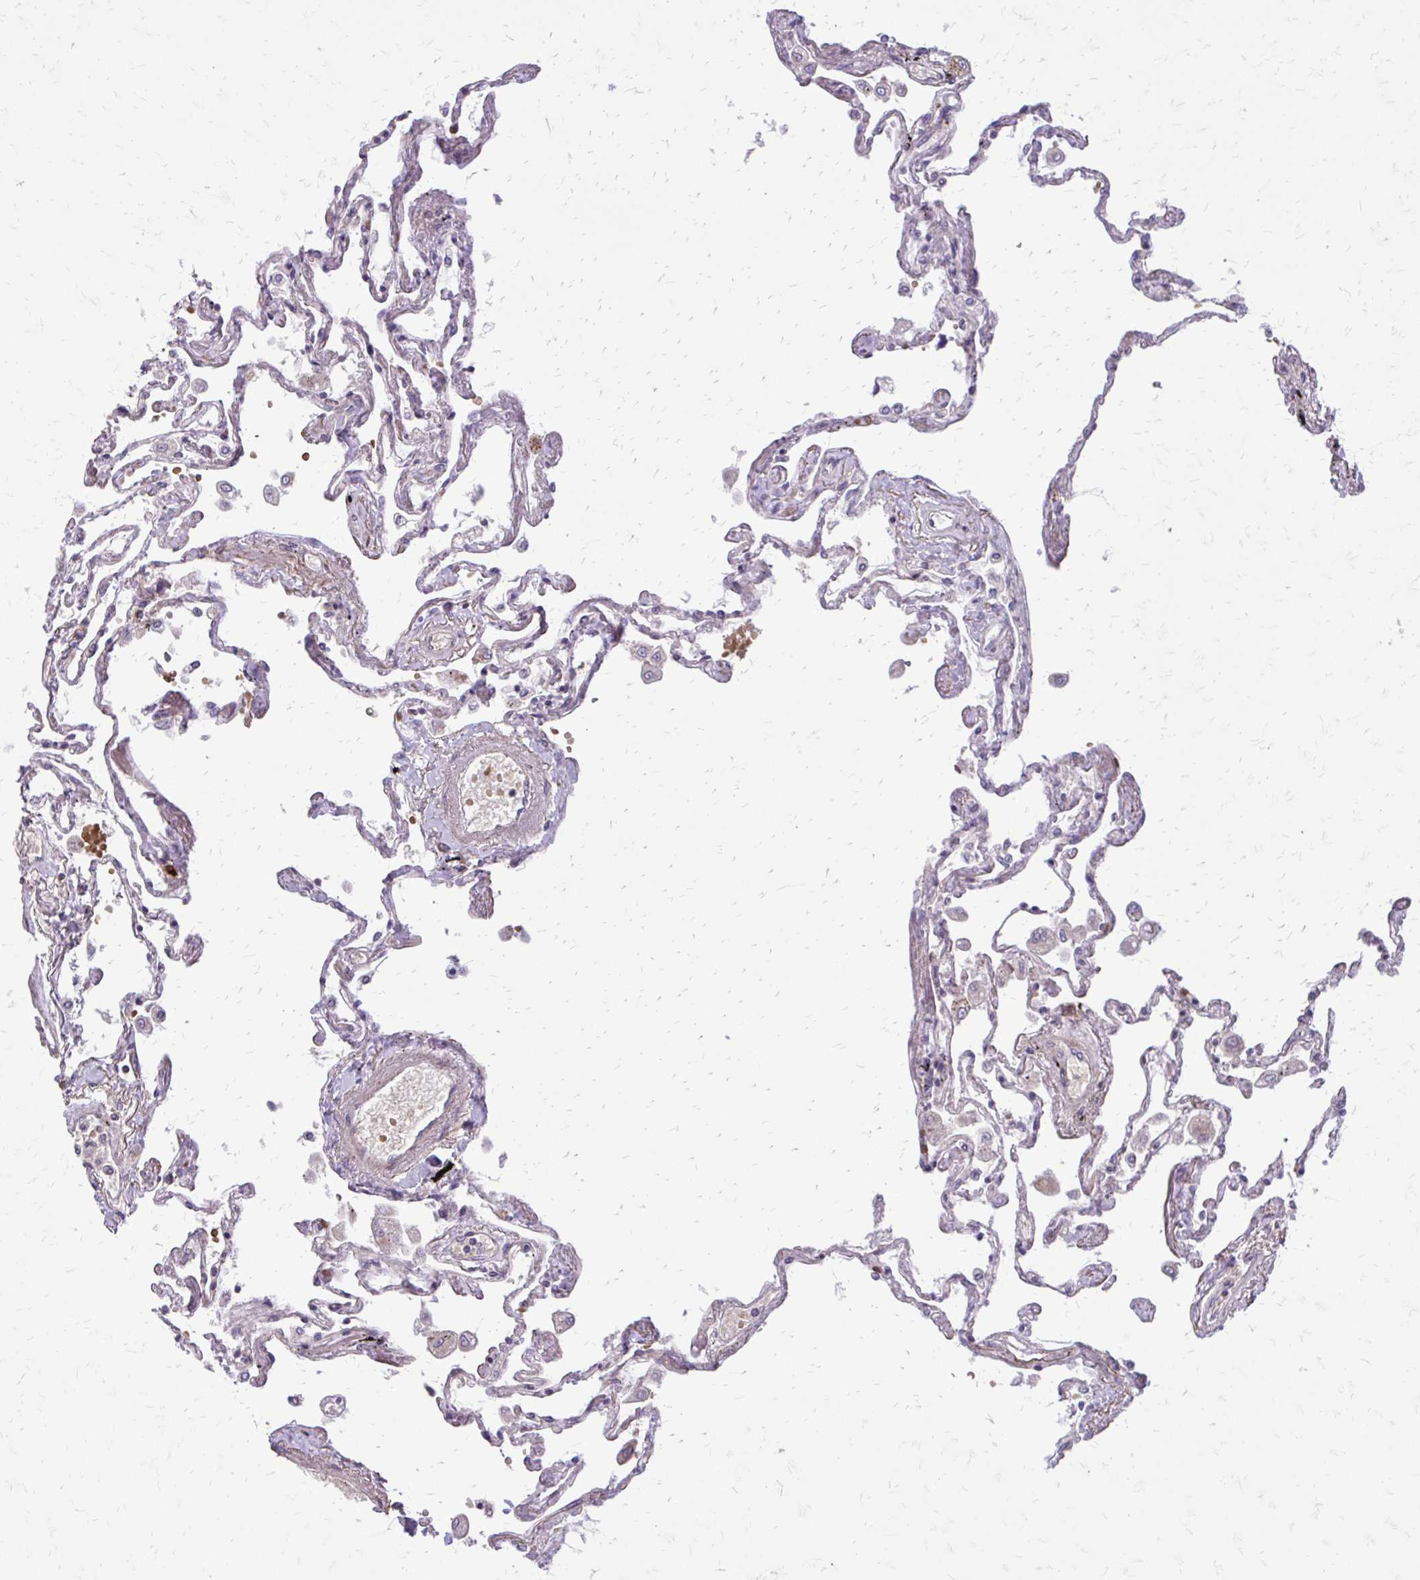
{"staining": {"intensity": "negative", "quantity": "none", "location": "none"}, "tissue": "lung", "cell_type": "Alveolar cells", "image_type": "normal", "snomed": [{"axis": "morphology", "description": "Normal tissue, NOS"}, {"axis": "morphology", "description": "Adenocarcinoma, NOS"}, {"axis": "topography", "description": "Cartilage tissue"}, {"axis": "topography", "description": "Lung"}], "caption": "An immunohistochemistry image of unremarkable lung is shown. There is no staining in alveolar cells of lung.", "gene": "FUNDC2", "patient": {"sex": "female", "age": 67}}